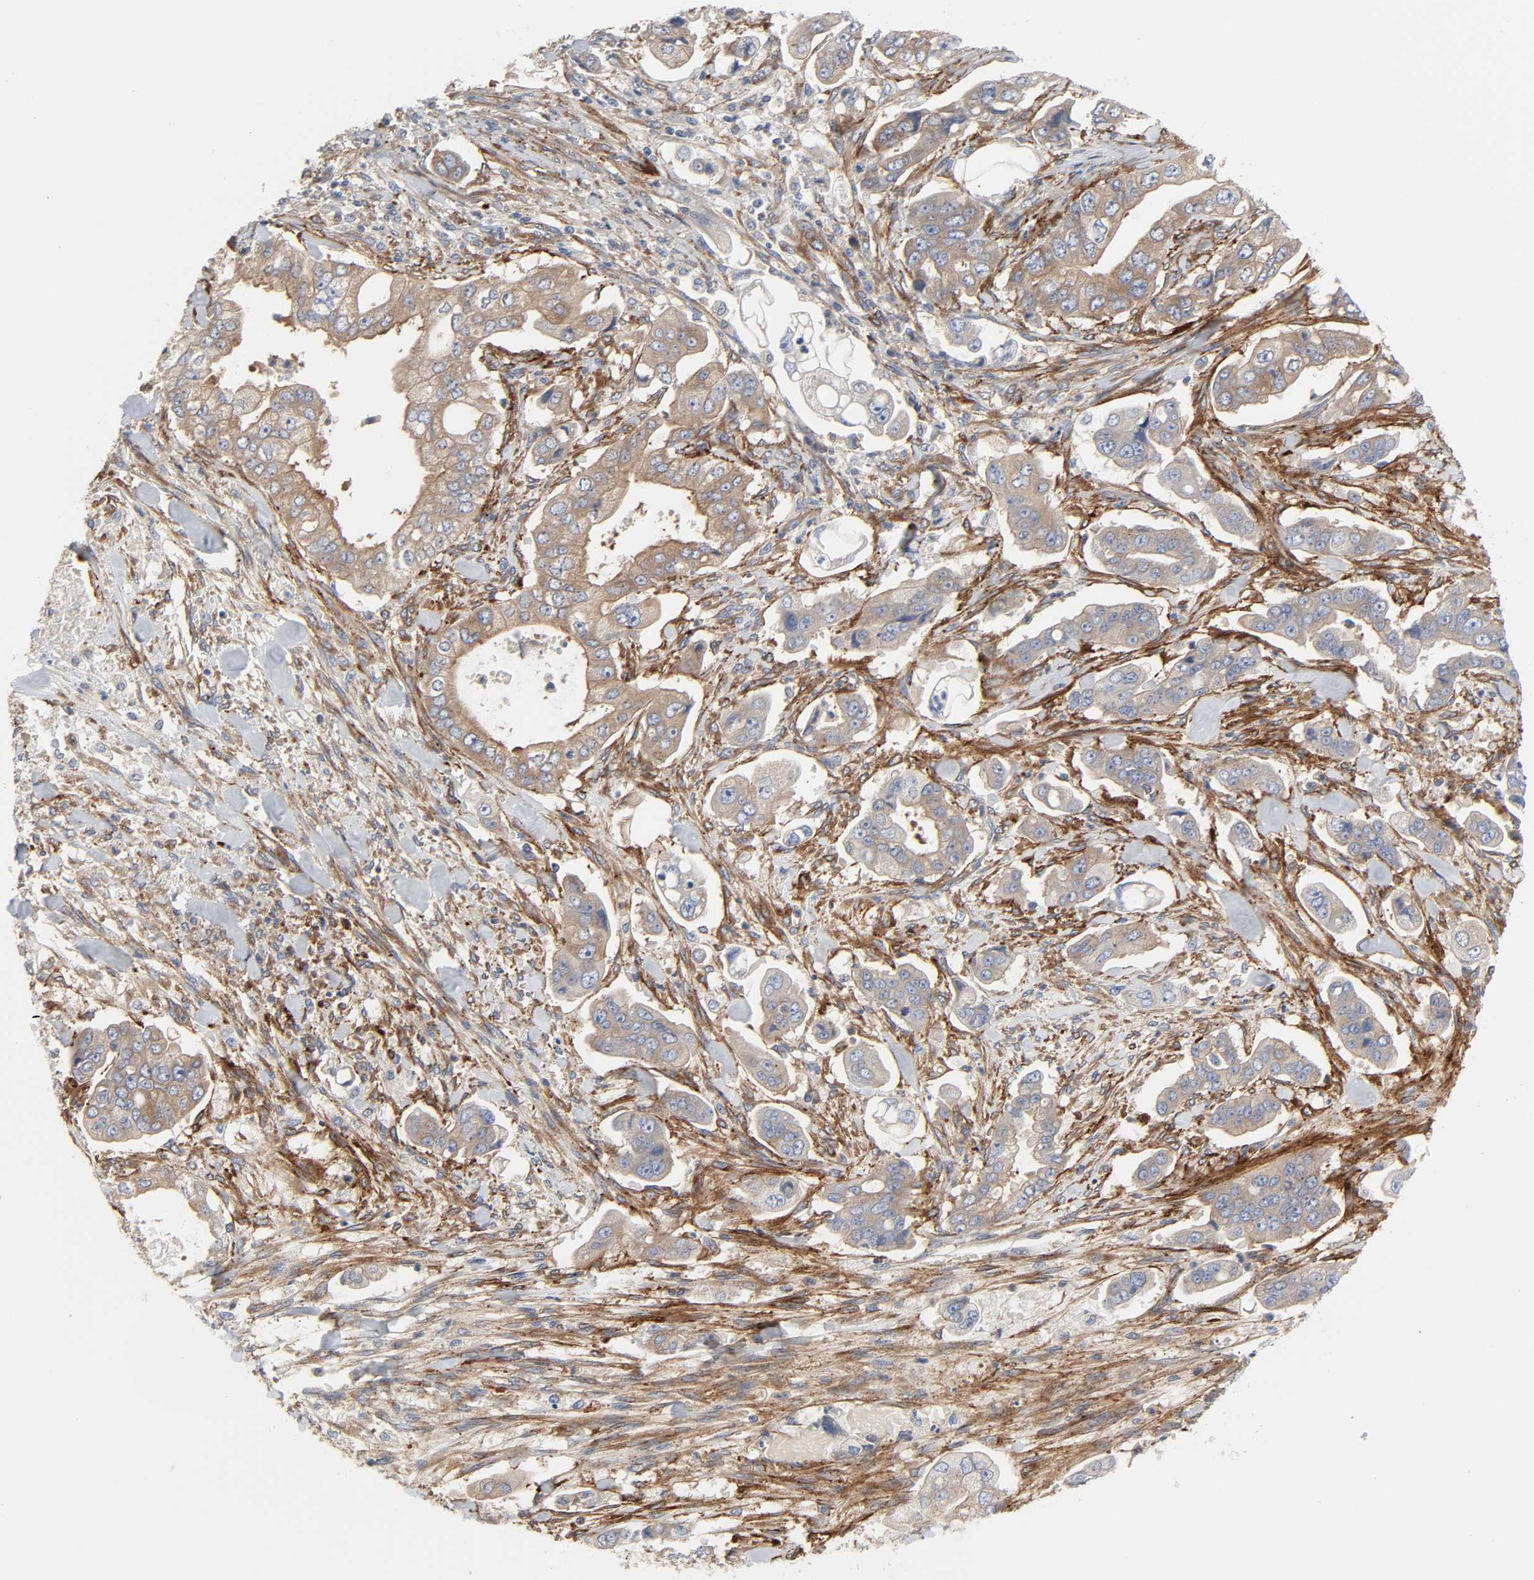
{"staining": {"intensity": "moderate", "quantity": ">75%", "location": "cytoplasmic/membranous"}, "tissue": "stomach cancer", "cell_type": "Tumor cells", "image_type": "cancer", "snomed": [{"axis": "morphology", "description": "Adenocarcinoma, NOS"}, {"axis": "topography", "description": "Stomach"}], "caption": "This micrograph reveals IHC staining of stomach adenocarcinoma, with medium moderate cytoplasmic/membranous positivity in about >75% of tumor cells.", "gene": "ARHGAP1", "patient": {"sex": "male", "age": 62}}